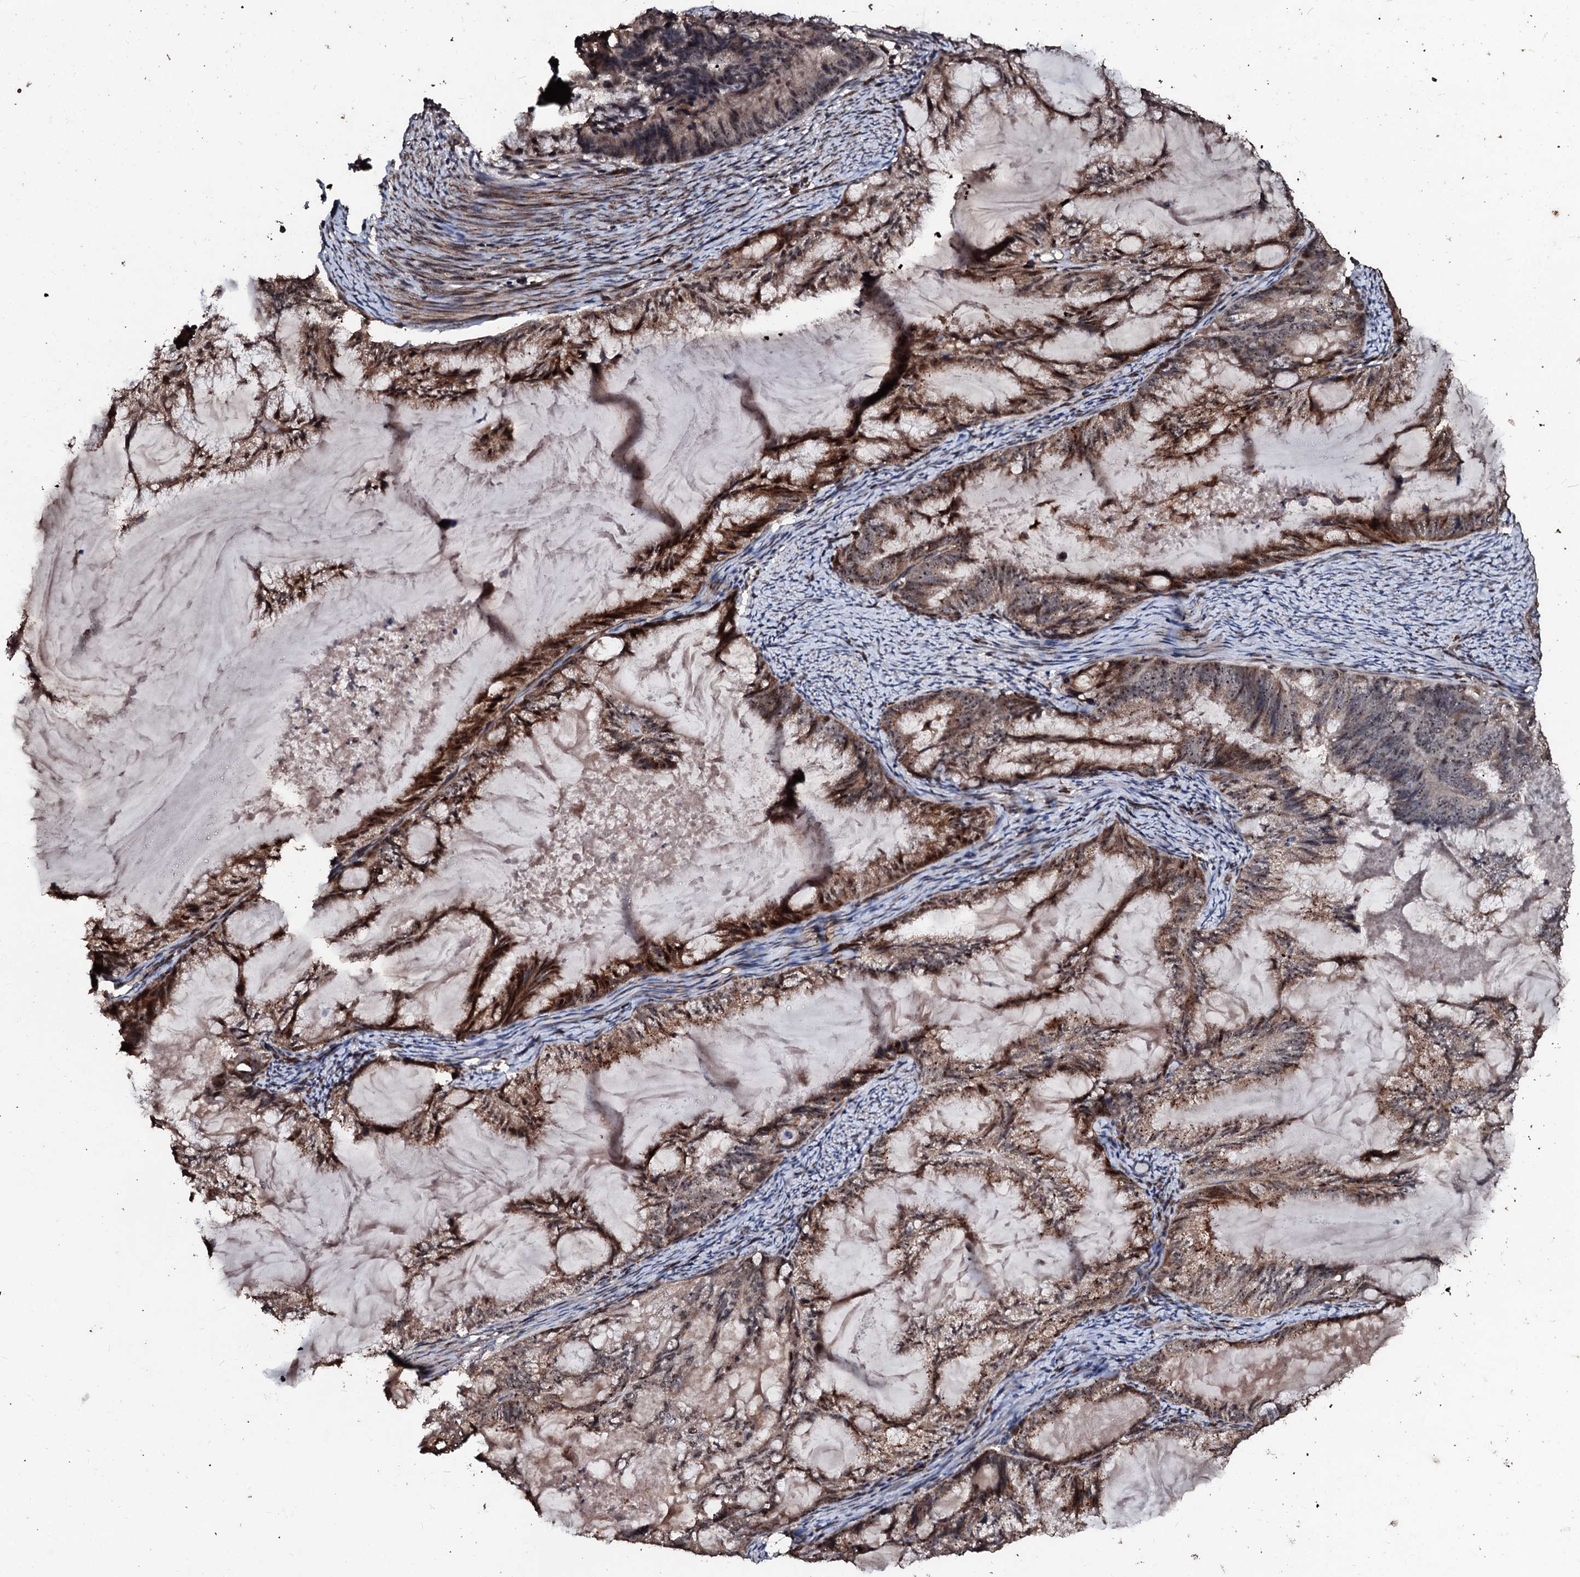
{"staining": {"intensity": "moderate", "quantity": ">75%", "location": "cytoplasmic/membranous,nuclear"}, "tissue": "endometrial cancer", "cell_type": "Tumor cells", "image_type": "cancer", "snomed": [{"axis": "morphology", "description": "Adenocarcinoma, NOS"}, {"axis": "topography", "description": "Endometrium"}], "caption": "Immunohistochemical staining of adenocarcinoma (endometrial) displays moderate cytoplasmic/membranous and nuclear protein positivity in about >75% of tumor cells. Using DAB (3,3'-diaminobenzidine) (brown) and hematoxylin (blue) stains, captured at high magnification using brightfield microscopy.", "gene": "SUPT7L", "patient": {"sex": "female", "age": 86}}